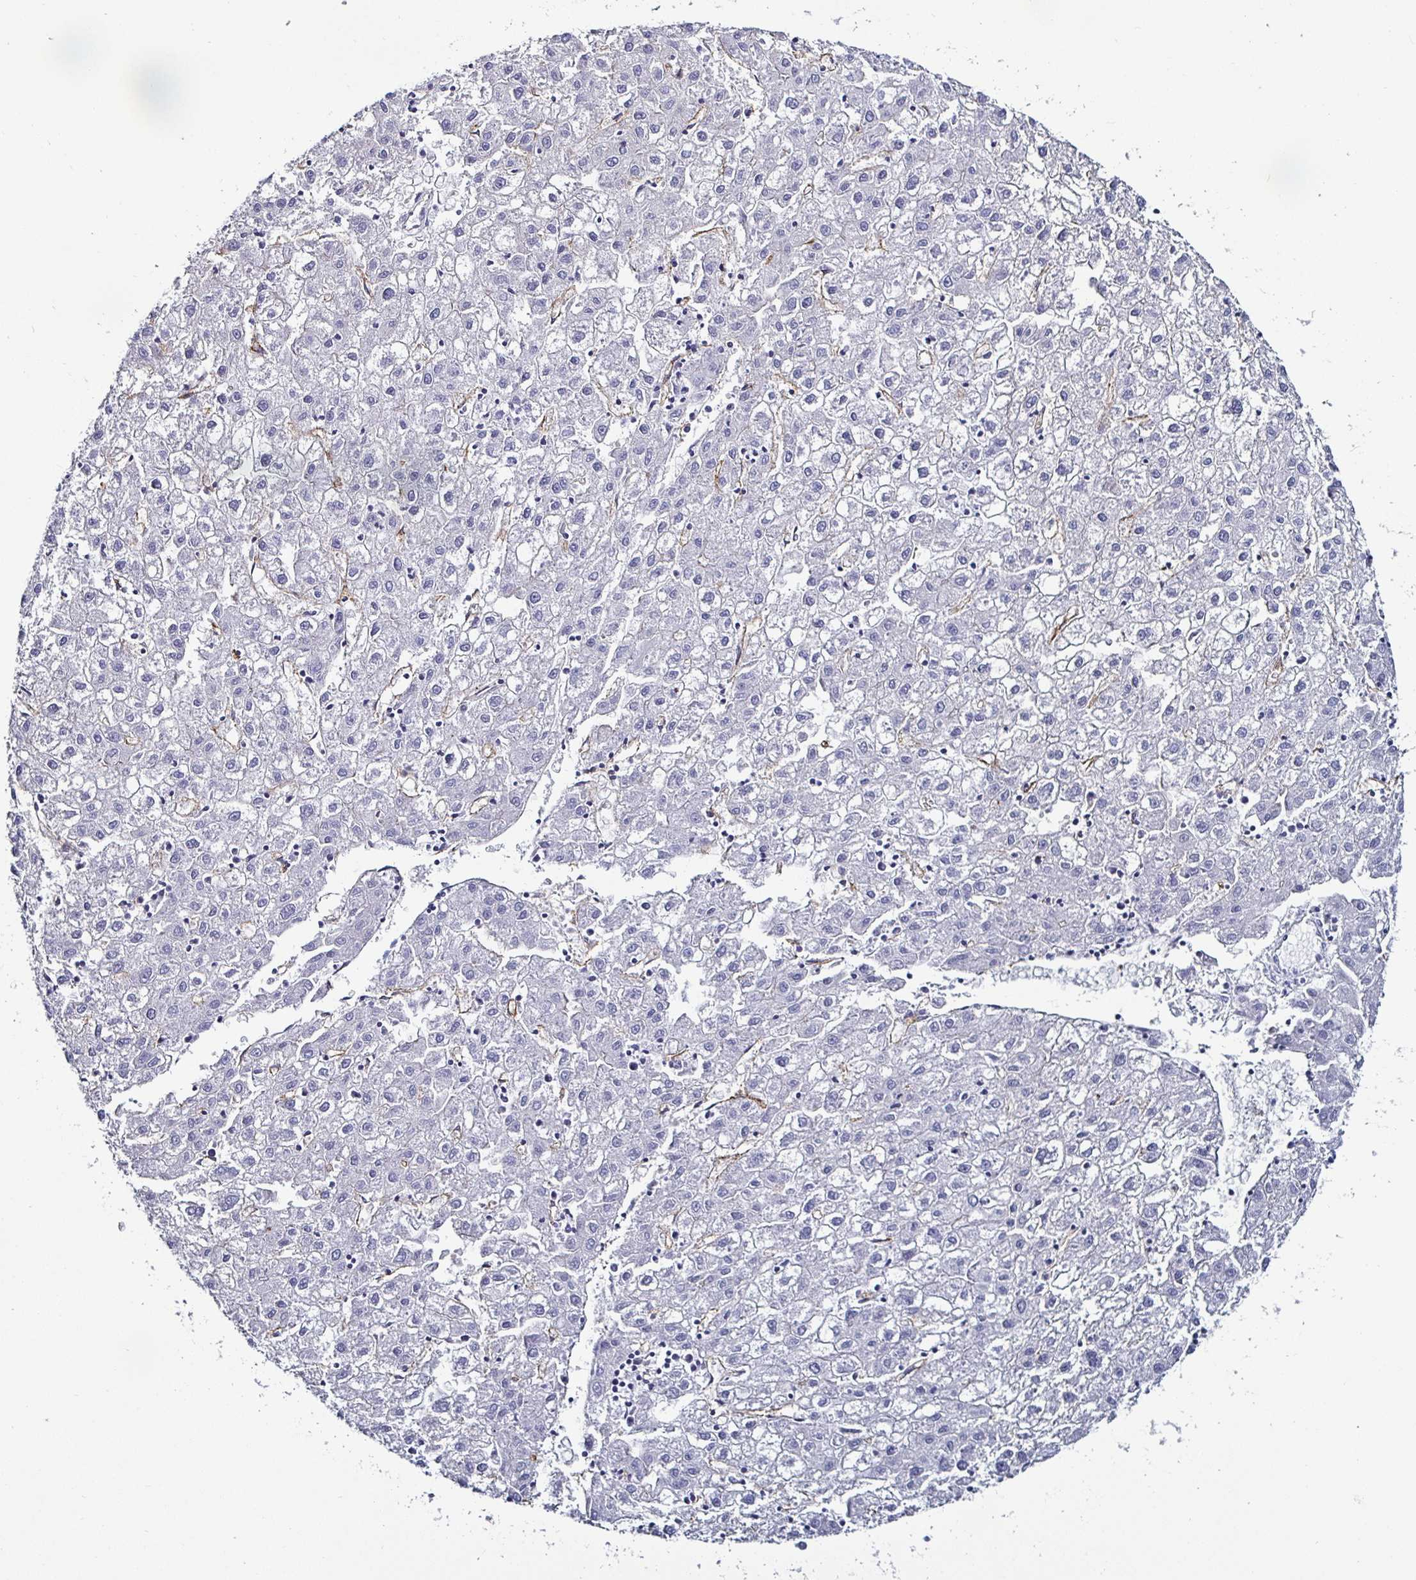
{"staining": {"intensity": "negative", "quantity": "none", "location": "none"}, "tissue": "liver cancer", "cell_type": "Tumor cells", "image_type": "cancer", "snomed": [{"axis": "morphology", "description": "Carcinoma, Hepatocellular, NOS"}, {"axis": "topography", "description": "Liver"}], "caption": "DAB (3,3'-diaminobenzidine) immunohistochemical staining of liver cancer shows no significant expression in tumor cells.", "gene": "ACSBG2", "patient": {"sex": "male", "age": 72}}